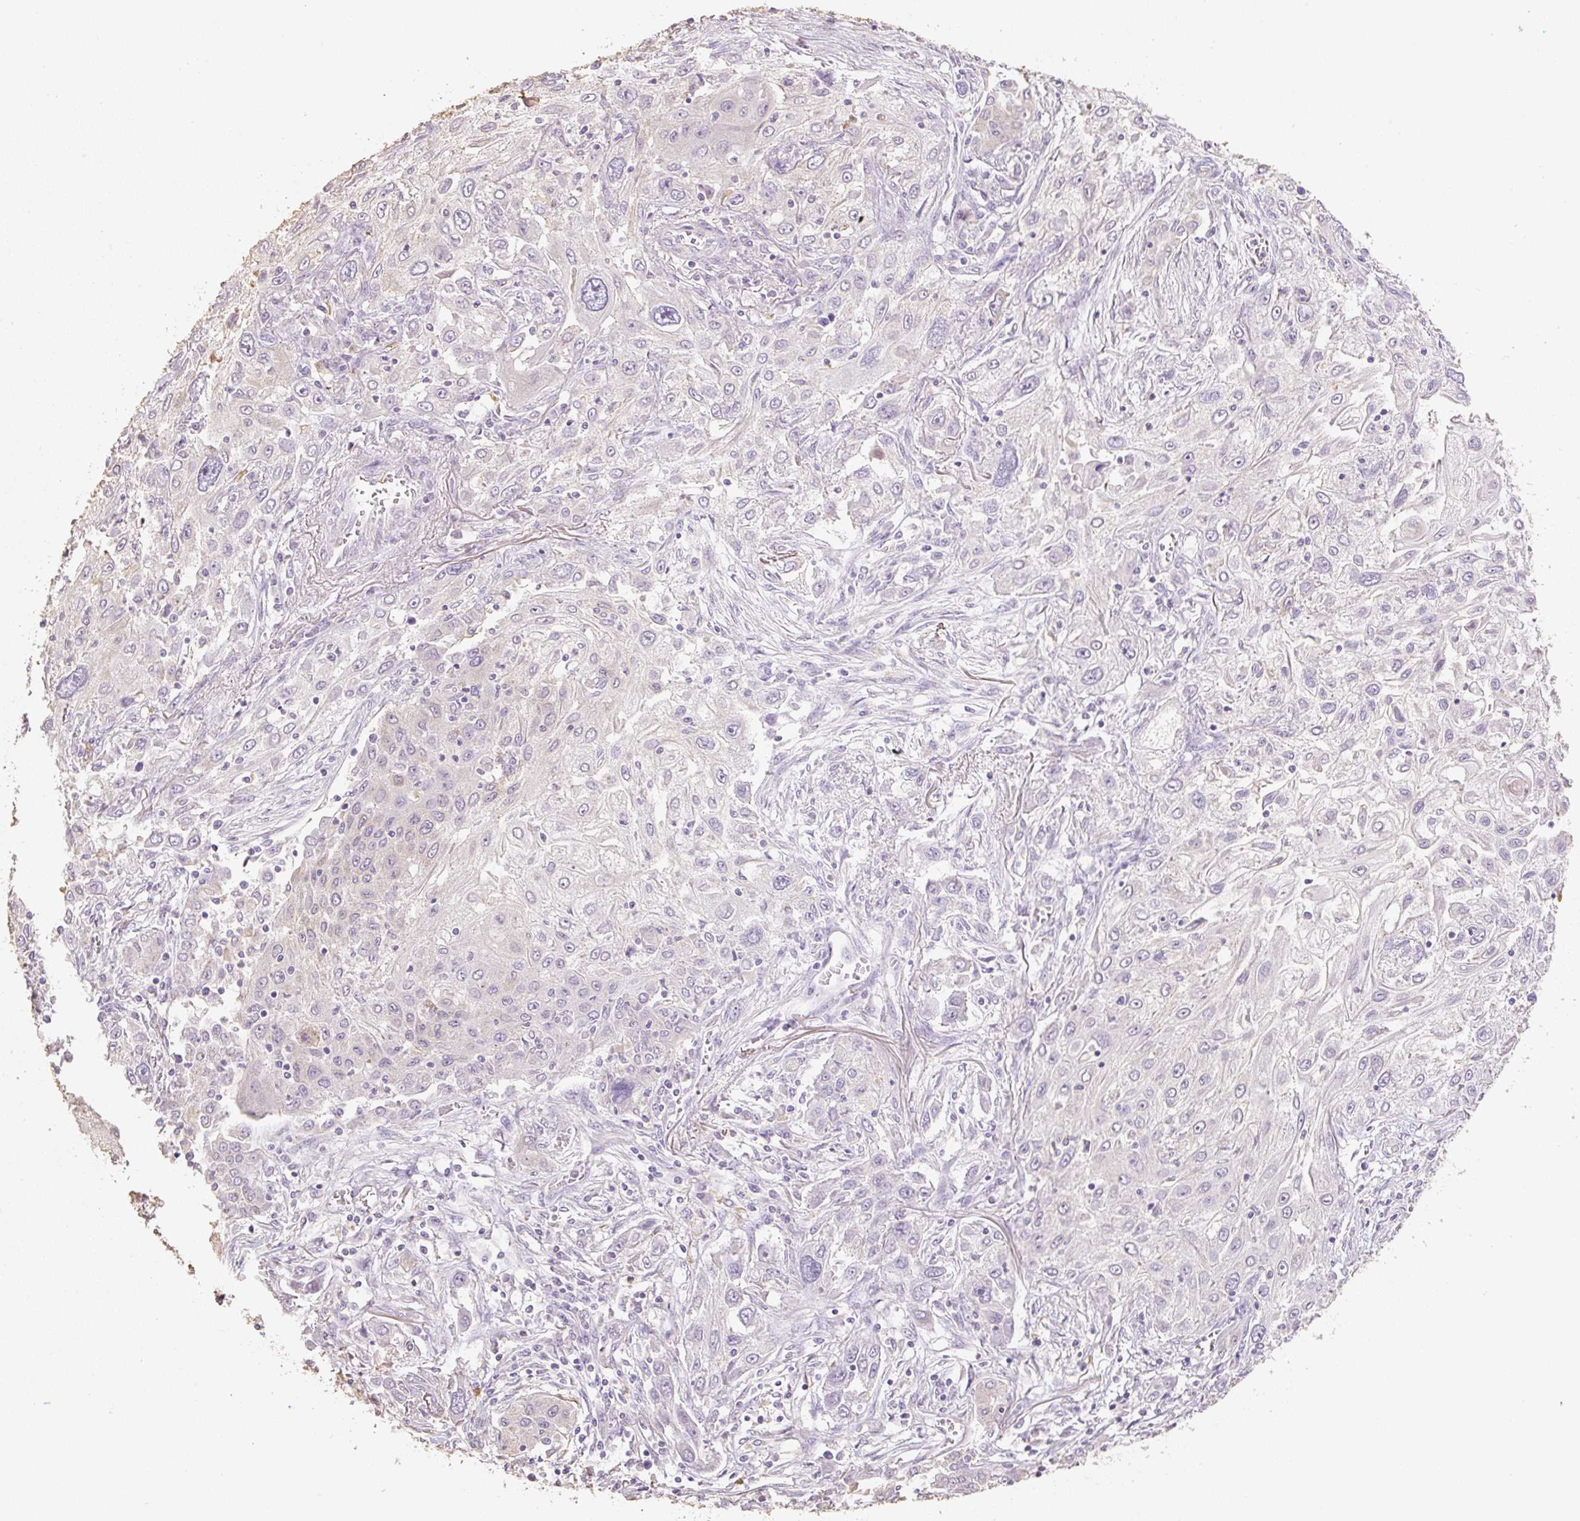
{"staining": {"intensity": "negative", "quantity": "none", "location": "none"}, "tissue": "lung cancer", "cell_type": "Tumor cells", "image_type": "cancer", "snomed": [{"axis": "morphology", "description": "Squamous cell carcinoma, NOS"}, {"axis": "topography", "description": "Lung"}], "caption": "Tumor cells are negative for brown protein staining in squamous cell carcinoma (lung).", "gene": "MBOAT7", "patient": {"sex": "female", "age": 69}}